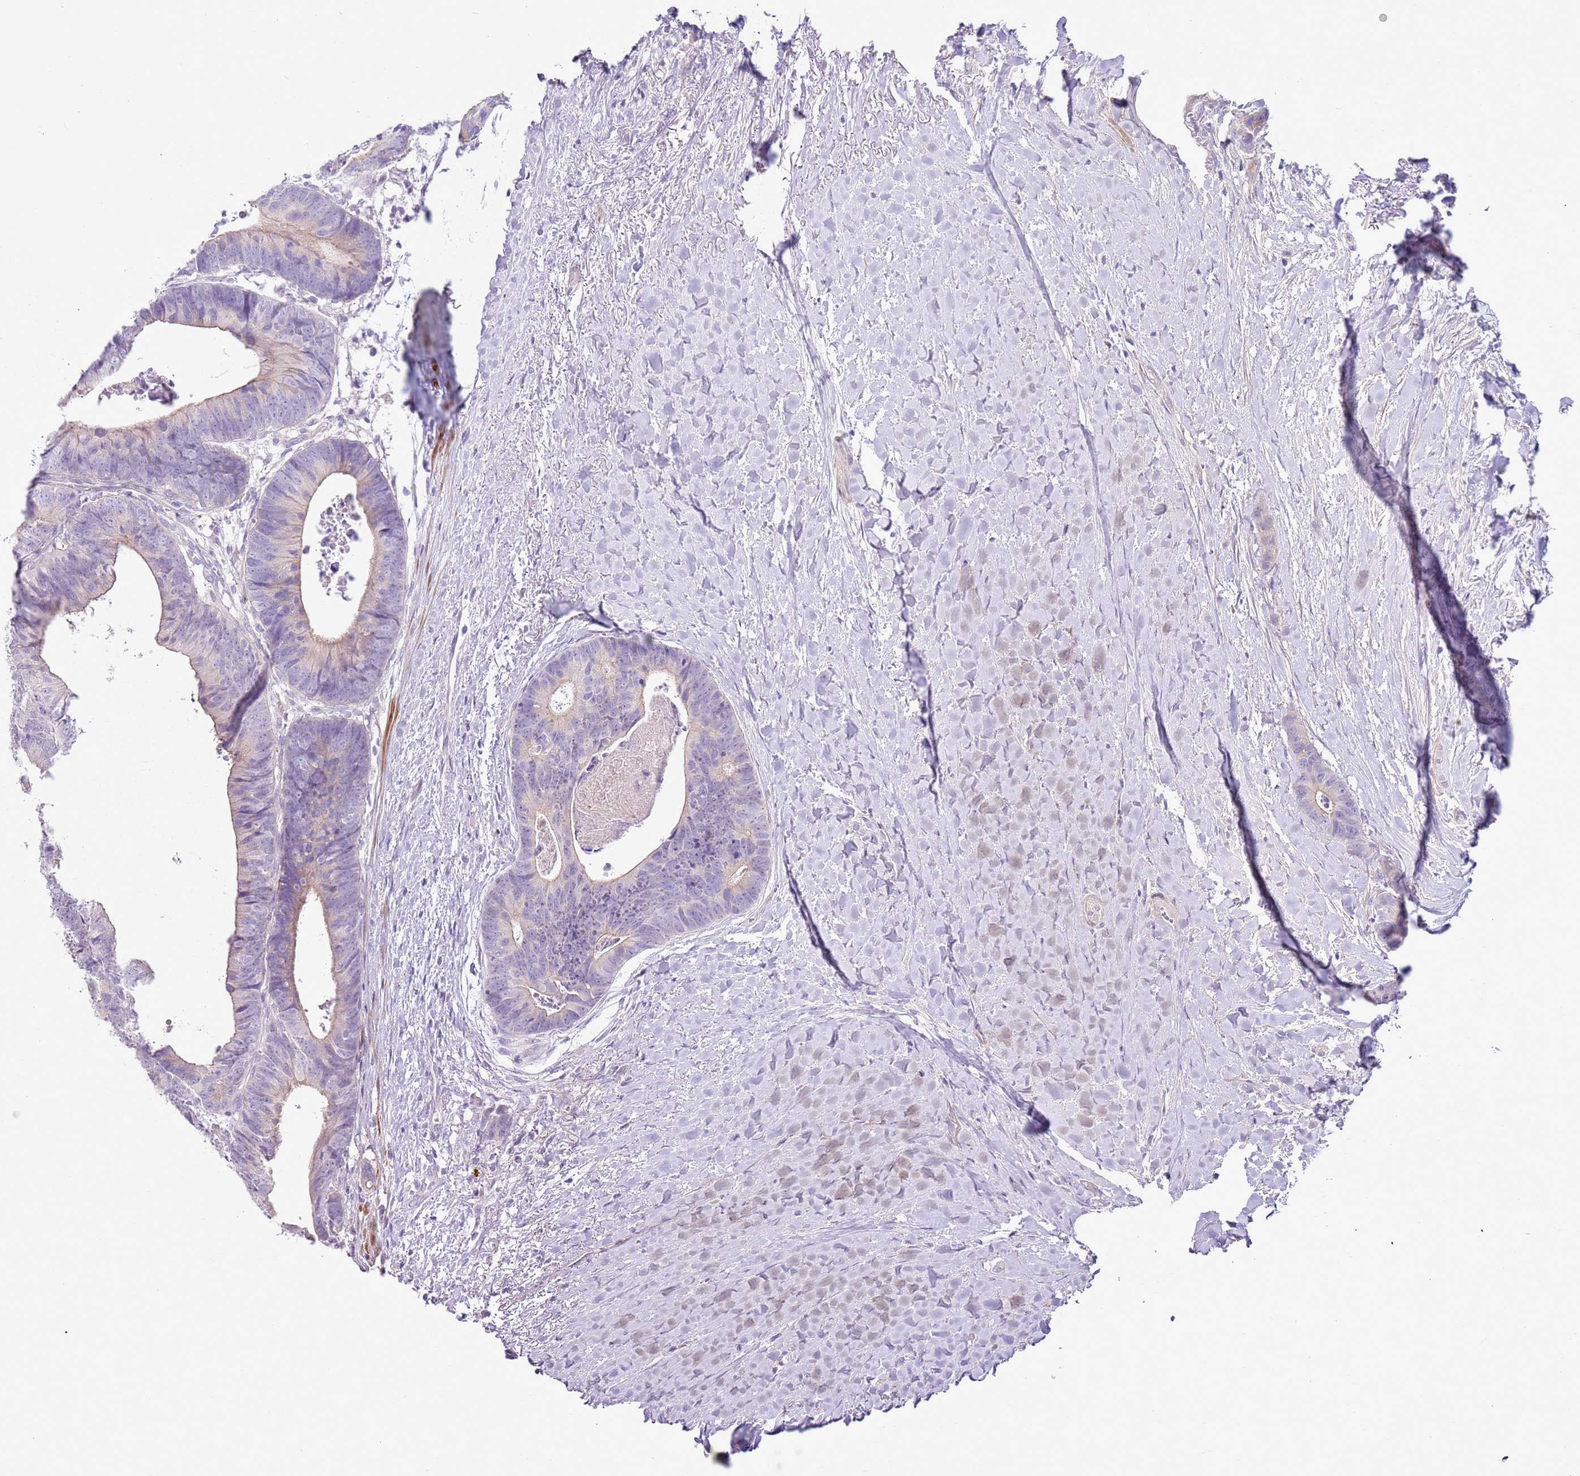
{"staining": {"intensity": "weak", "quantity": "<25%", "location": "cytoplasmic/membranous"}, "tissue": "colorectal cancer", "cell_type": "Tumor cells", "image_type": "cancer", "snomed": [{"axis": "morphology", "description": "Adenocarcinoma, NOS"}, {"axis": "topography", "description": "Colon"}], "caption": "Tumor cells show no significant expression in colorectal adenocarcinoma.", "gene": "ZNF239", "patient": {"sex": "female", "age": 57}}